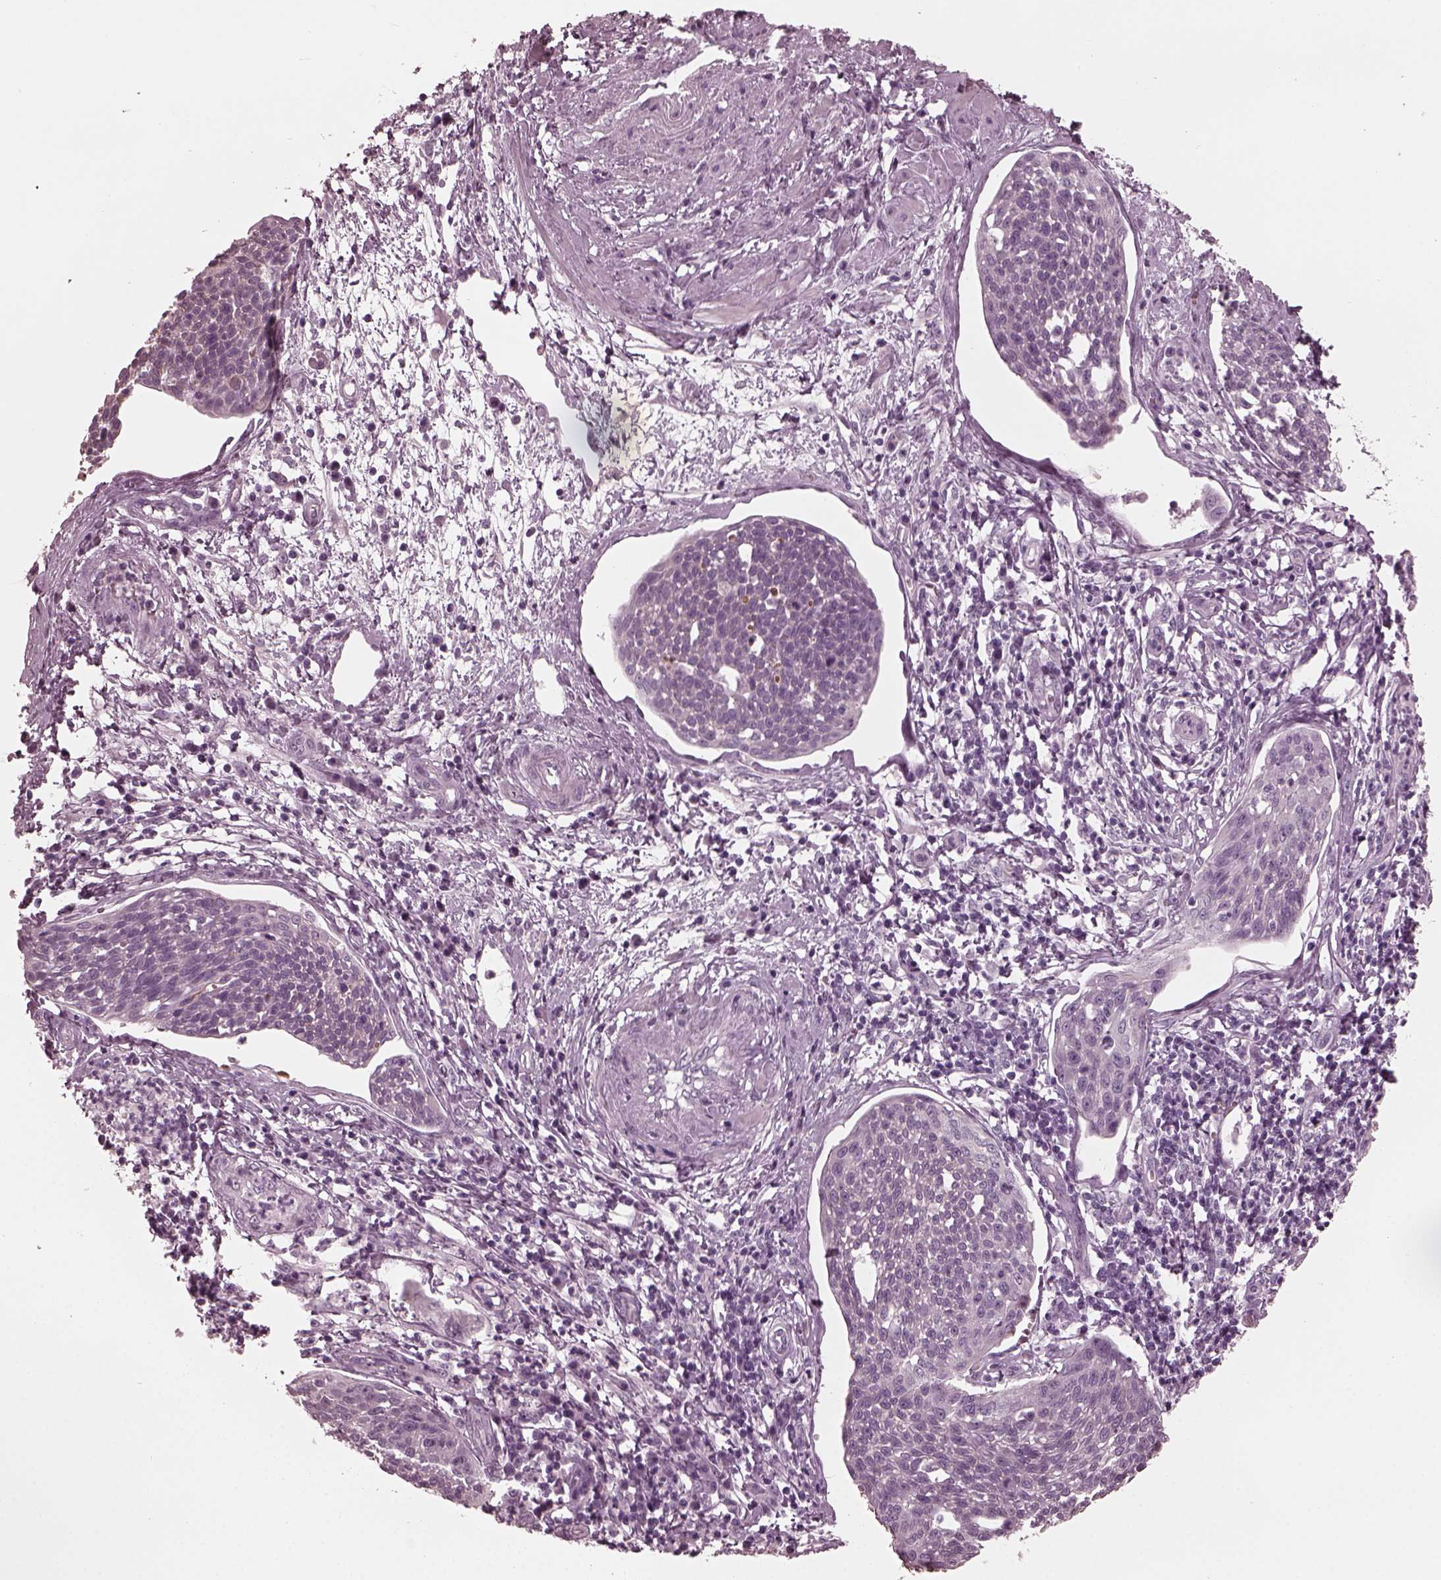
{"staining": {"intensity": "negative", "quantity": "none", "location": "none"}, "tissue": "cervical cancer", "cell_type": "Tumor cells", "image_type": "cancer", "snomed": [{"axis": "morphology", "description": "Squamous cell carcinoma, NOS"}, {"axis": "topography", "description": "Cervix"}], "caption": "Immunohistochemistry (IHC) image of neoplastic tissue: cervical cancer stained with DAB (3,3'-diaminobenzidine) reveals no significant protein expression in tumor cells.", "gene": "GRM6", "patient": {"sex": "female", "age": 34}}